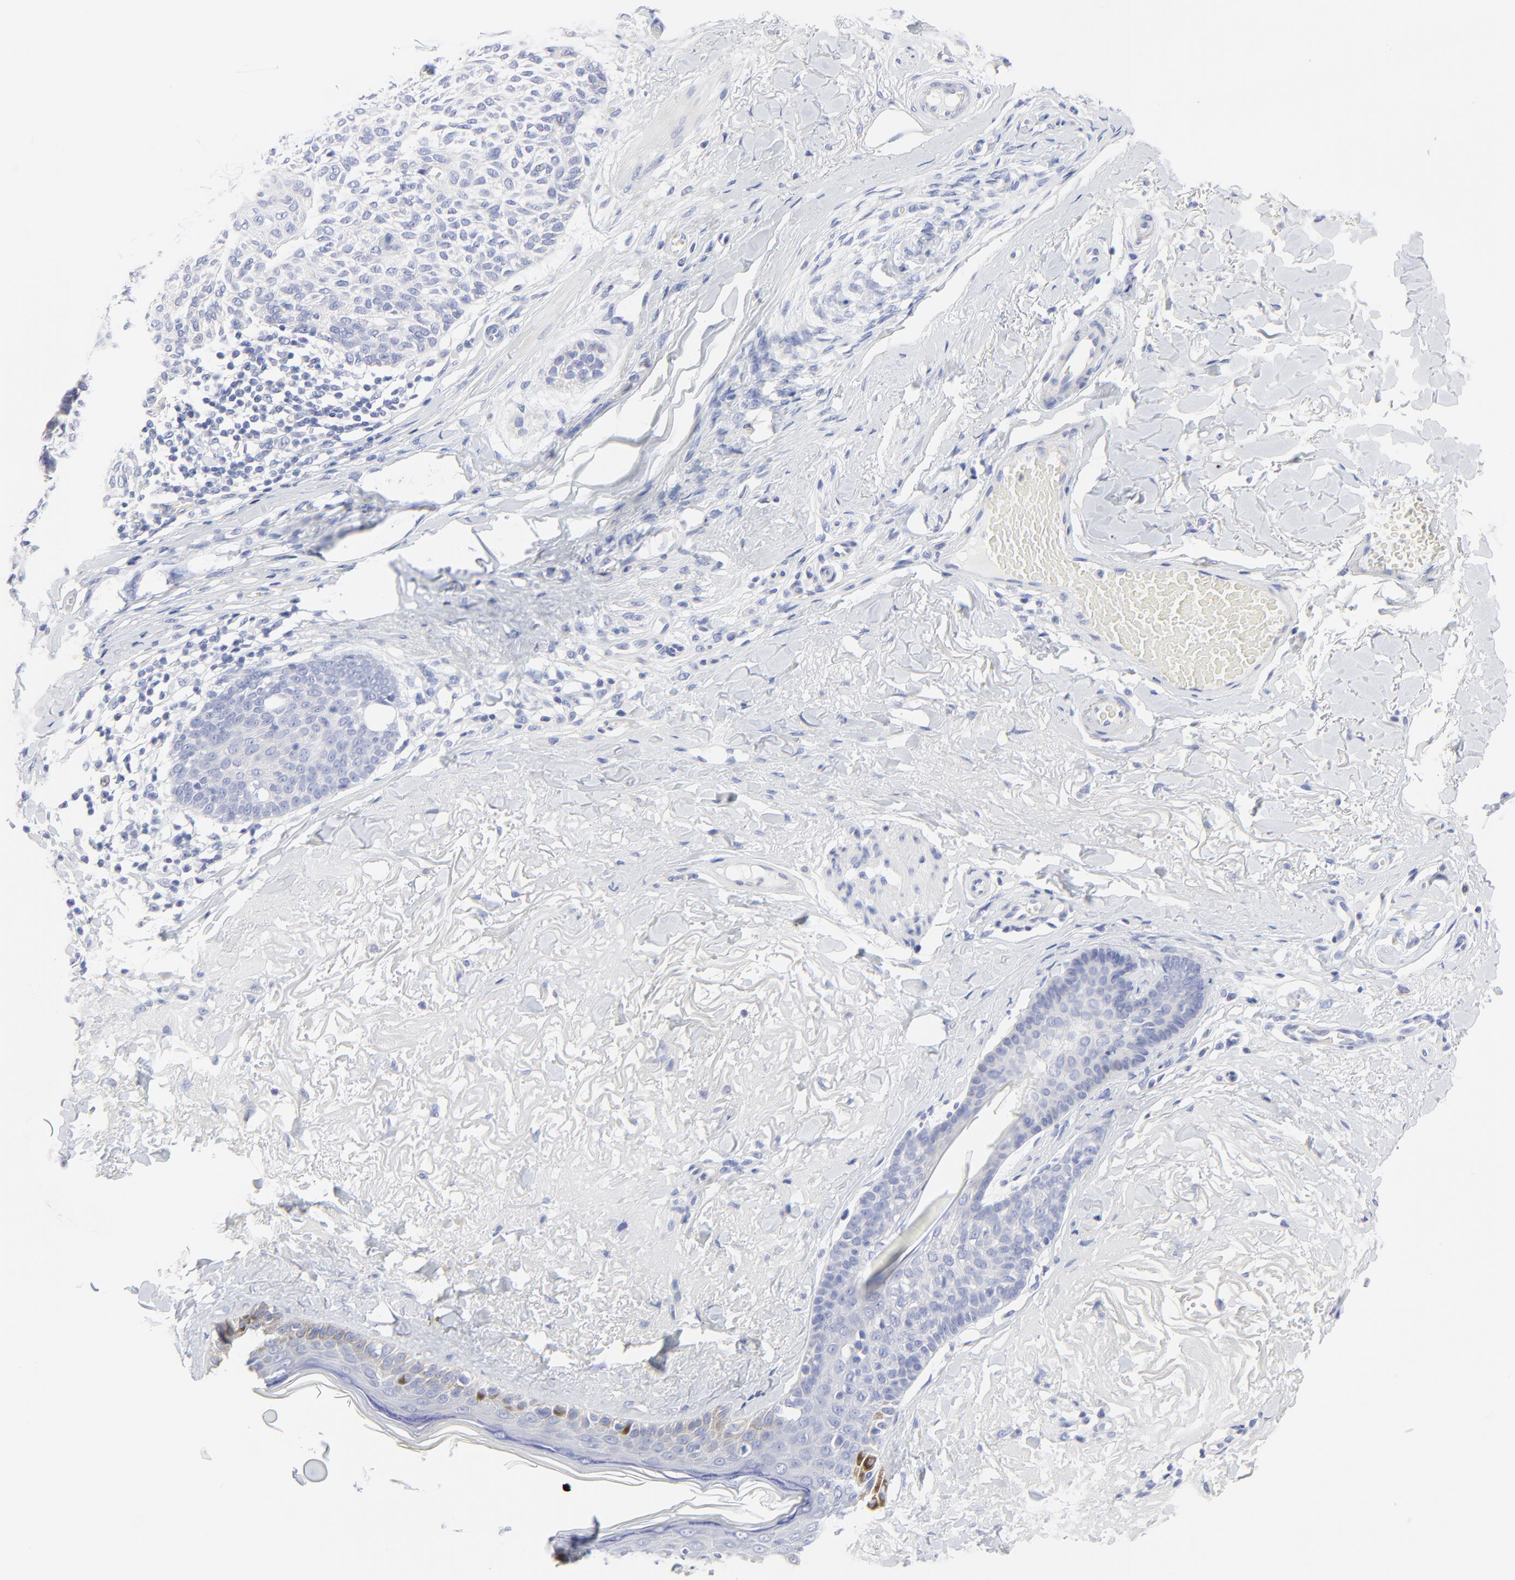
{"staining": {"intensity": "negative", "quantity": "none", "location": "none"}, "tissue": "skin cancer", "cell_type": "Tumor cells", "image_type": "cancer", "snomed": [{"axis": "morphology", "description": "Normal tissue, NOS"}, {"axis": "morphology", "description": "Basal cell carcinoma"}, {"axis": "topography", "description": "Skin"}], "caption": "Immunohistochemistry (IHC) histopathology image of neoplastic tissue: human skin basal cell carcinoma stained with DAB (3,3'-diaminobenzidine) shows no significant protein expression in tumor cells. The staining was performed using DAB to visualize the protein expression in brown, while the nuclei were stained in blue with hematoxylin (Magnification: 20x).", "gene": "PSD3", "patient": {"sex": "female", "age": 70}}